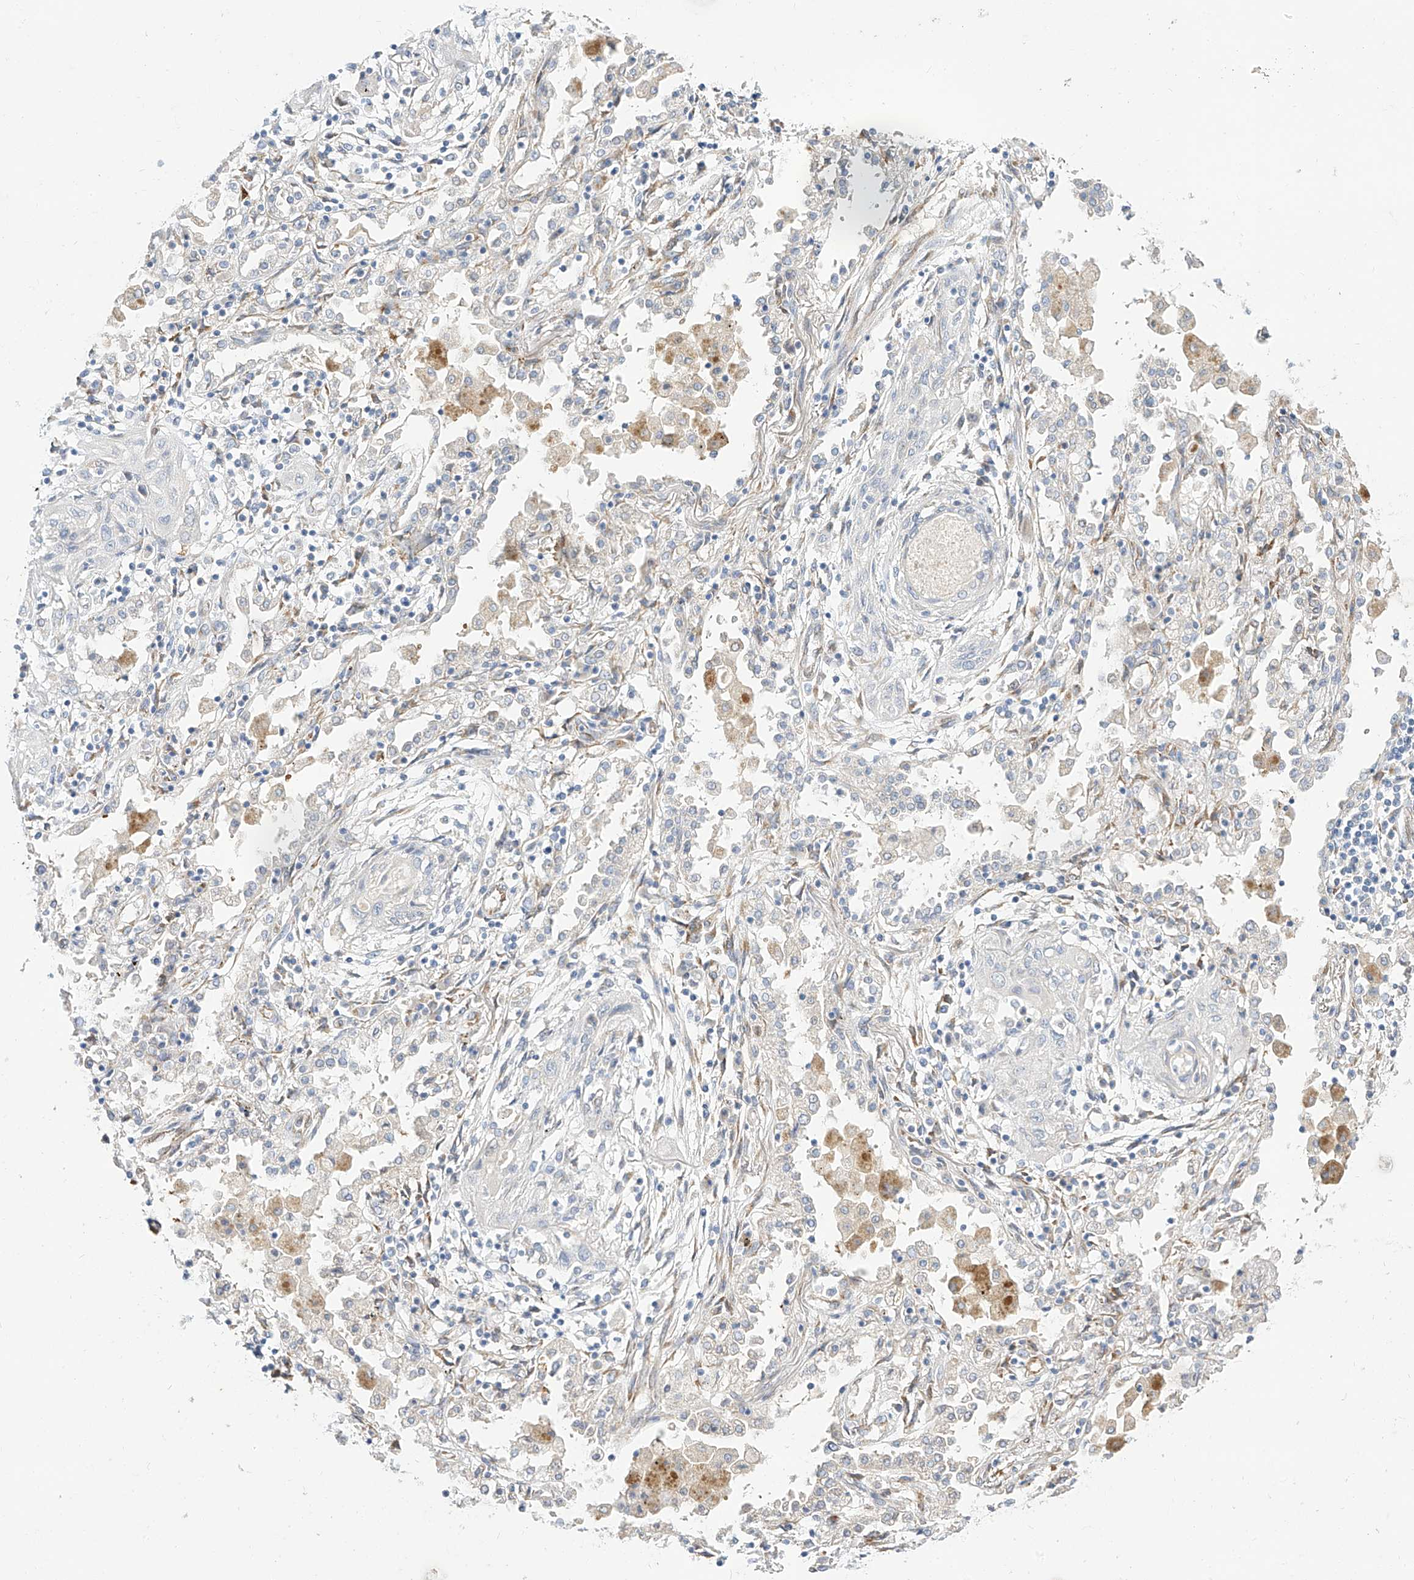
{"staining": {"intensity": "negative", "quantity": "none", "location": "none"}, "tissue": "lung cancer", "cell_type": "Tumor cells", "image_type": "cancer", "snomed": [{"axis": "morphology", "description": "Squamous cell carcinoma, NOS"}, {"axis": "topography", "description": "Lung"}], "caption": "An image of human lung squamous cell carcinoma is negative for staining in tumor cells. The staining is performed using DAB (3,3'-diaminobenzidine) brown chromogen with nuclei counter-stained in using hematoxylin.", "gene": "RASA2", "patient": {"sex": "female", "age": 47}}